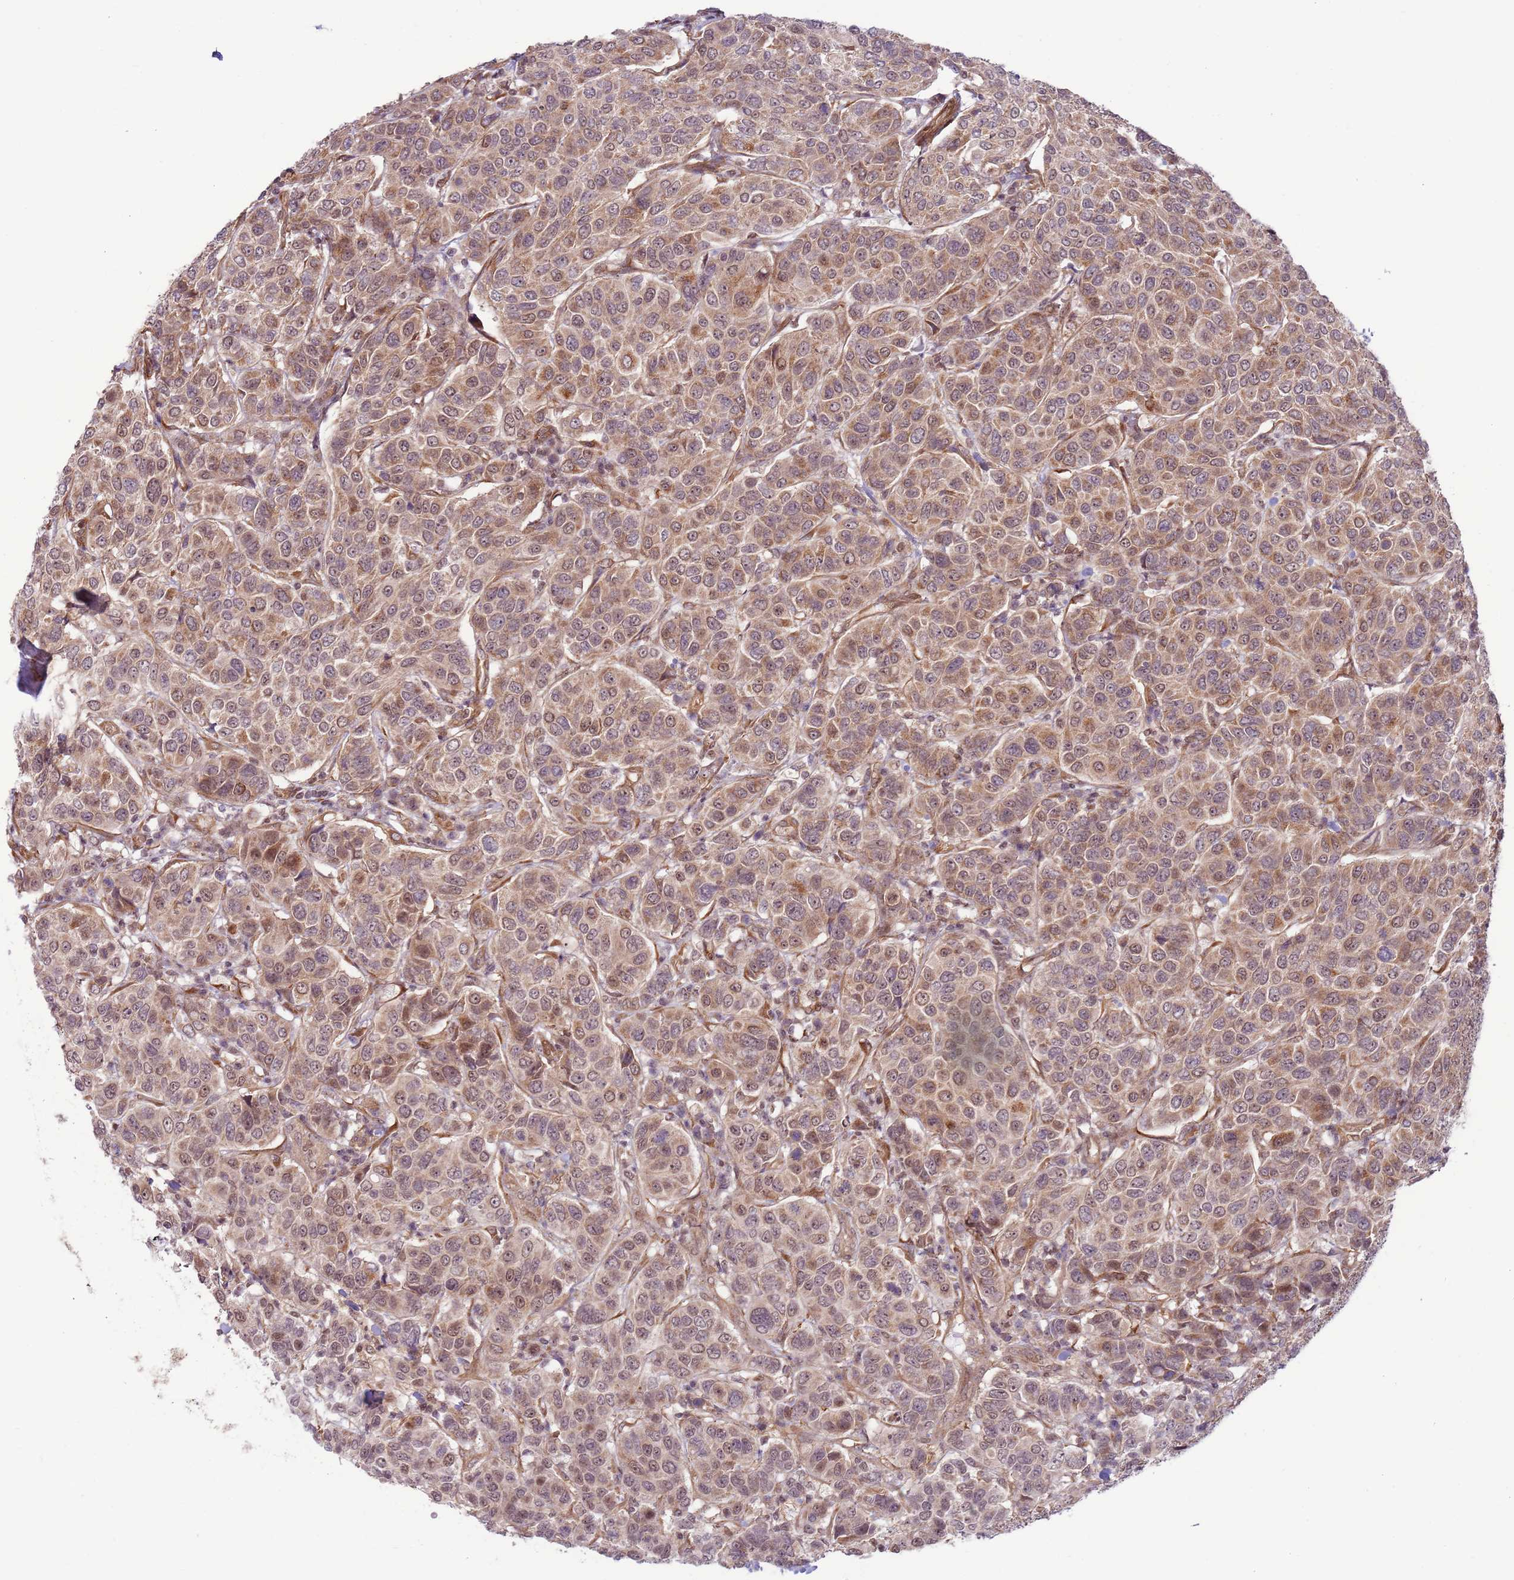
{"staining": {"intensity": "moderate", "quantity": ">75%", "location": "cytoplasmic/membranous,nuclear"}, "tissue": "breast cancer", "cell_type": "Tumor cells", "image_type": "cancer", "snomed": [{"axis": "morphology", "description": "Duct carcinoma"}, {"axis": "topography", "description": "Breast"}], "caption": "Immunohistochemical staining of breast cancer (invasive ductal carcinoma) displays medium levels of moderate cytoplasmic/membranous and nuclear protein staining in about >75% of tumor cells.", "gene": "DCAF4", "patient": {"sex": "female", "age": 55}}